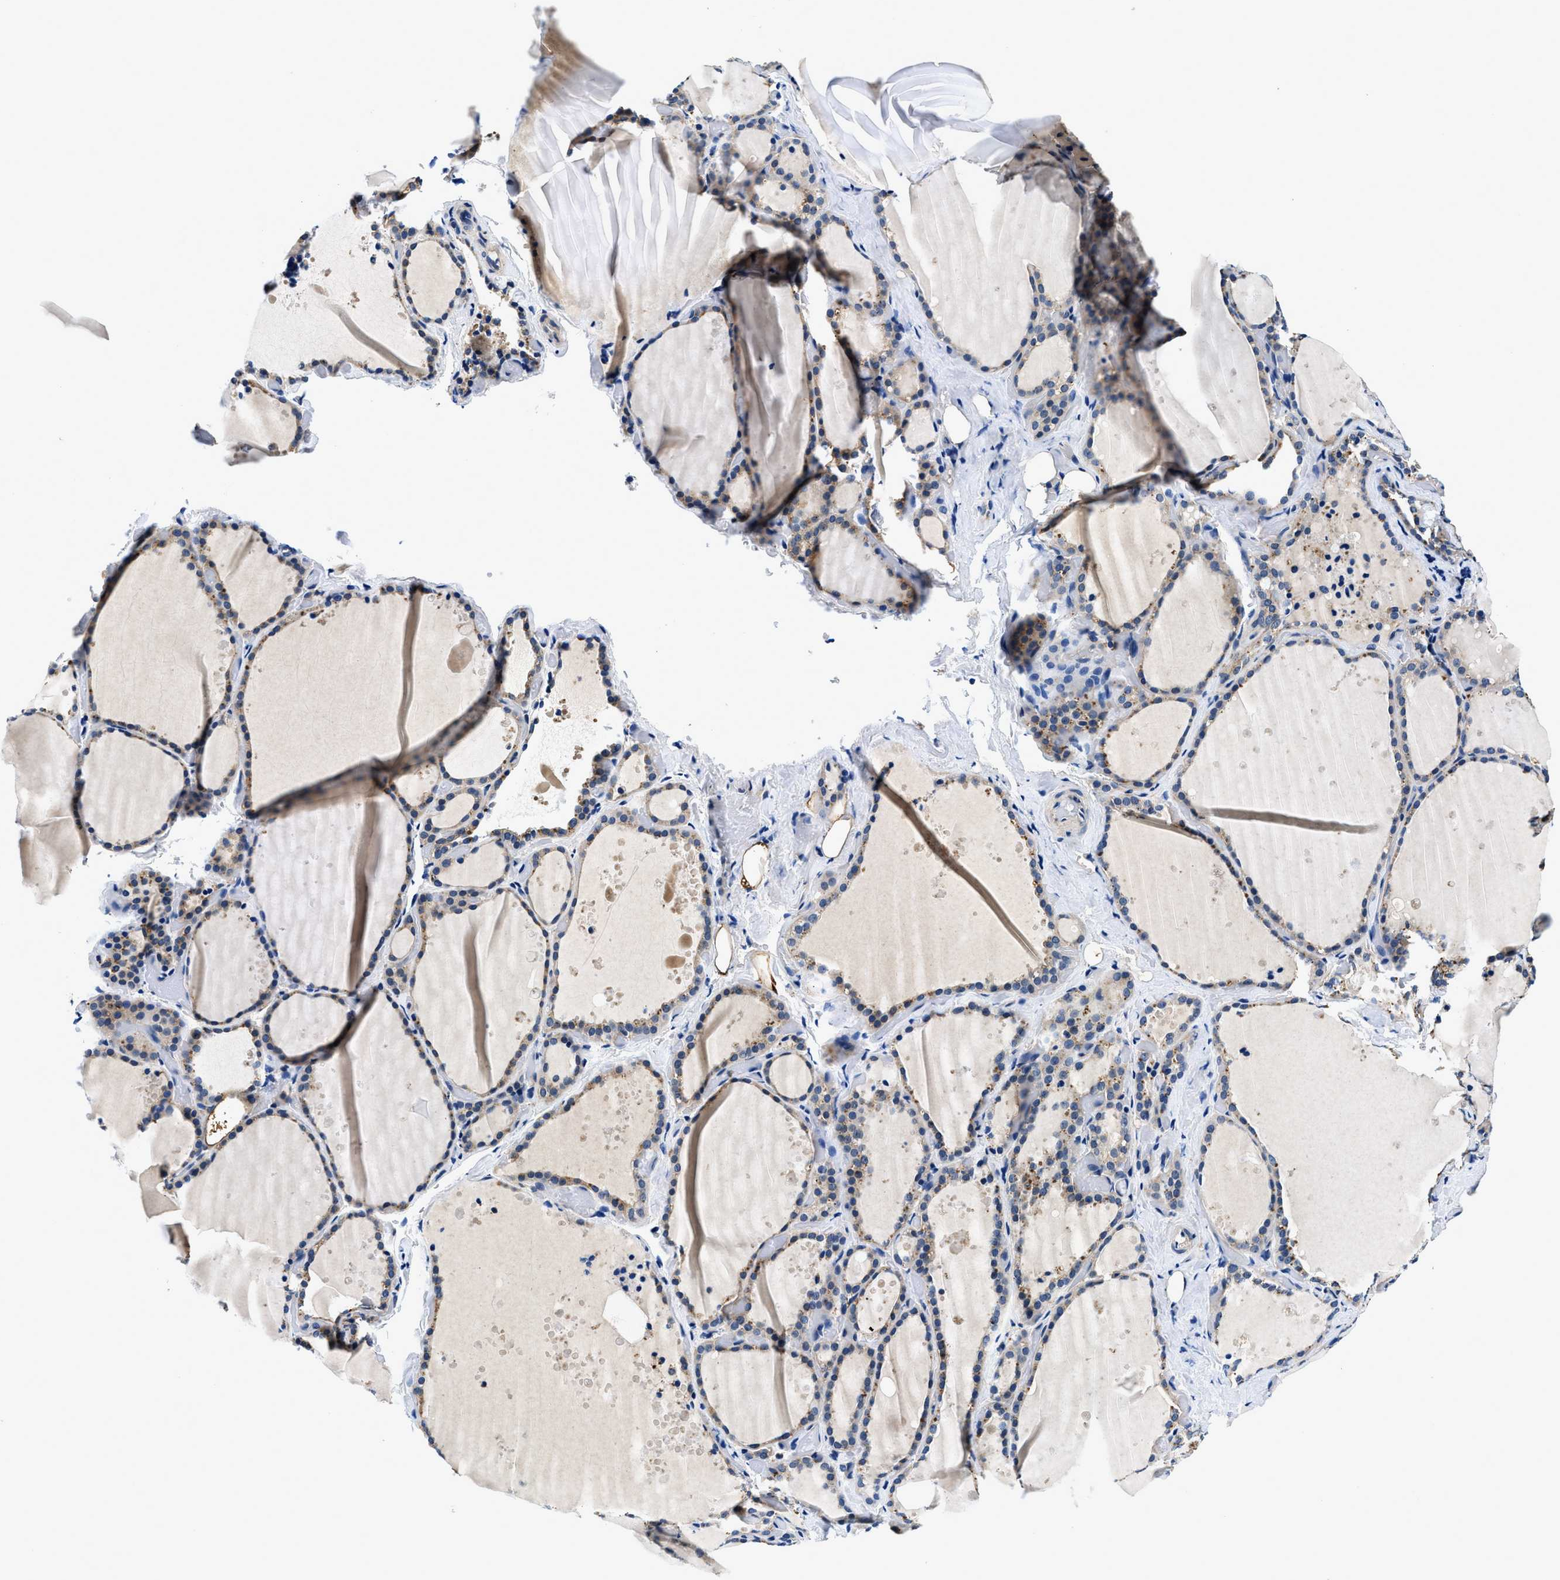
{"staining": {"intensity": "weak", "quantity": "25%-75%", "location": "cytoplasmic/membranous"}, "tissue": "thyroid gland", "cell_type": "Glandular cells", "image_type": "normal", "snomed": [{"axis": "morphology", "description": "Normal tissue, NOS"}, {"axis": "topography", "description": "Thyroid gland"}], "caption": "This is a micrograph of IHC staining of normal thyroid gland, which shows weak staining in the cytoplasmic/membranous of glandular cells.", "gene": "ZFAND3", "patient": {"sex": "female", "age": 44}}